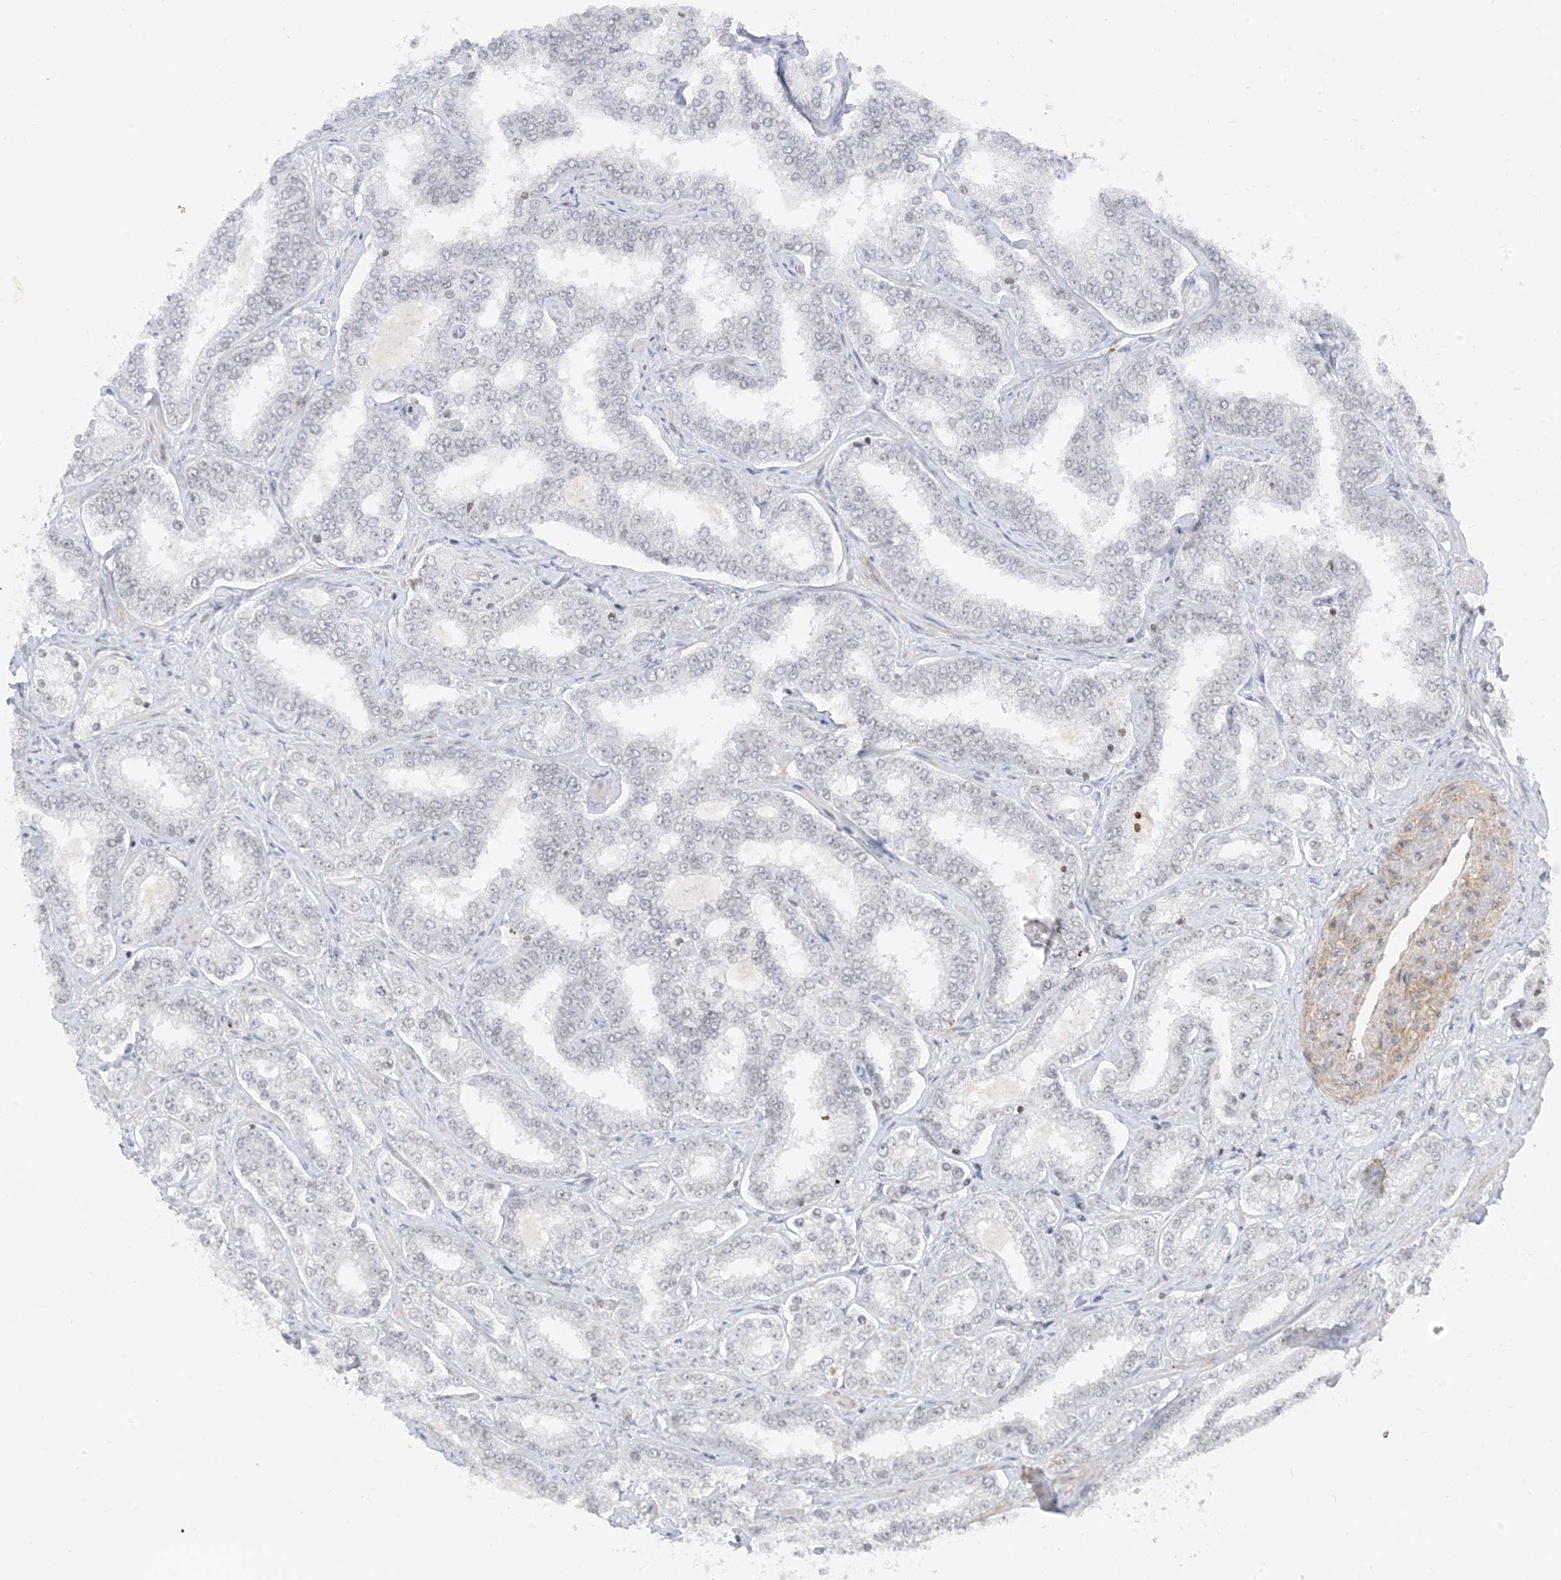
{"staining": {"intensity": "negative", "quantity": "none", "location": "none"}, "tissue": "prostate cancer", "cell_type": "Tumor cells", "image_type": "cancer", "snomed": [{"axis": "morphology", "description": "Normal tissue, NOS"}, {"axis": "morphology", "description": "Adenocarcinoma, High grade"}, {"axis": "topography", "description": "Prostate"}], "caption": "Micrograph shows no protein staining in tumor cells of prostate cancer (high-grade adenocarcinoma) tissue.", "gene": "METAP1D", "patient": {"sex": "male", "age": 83}}